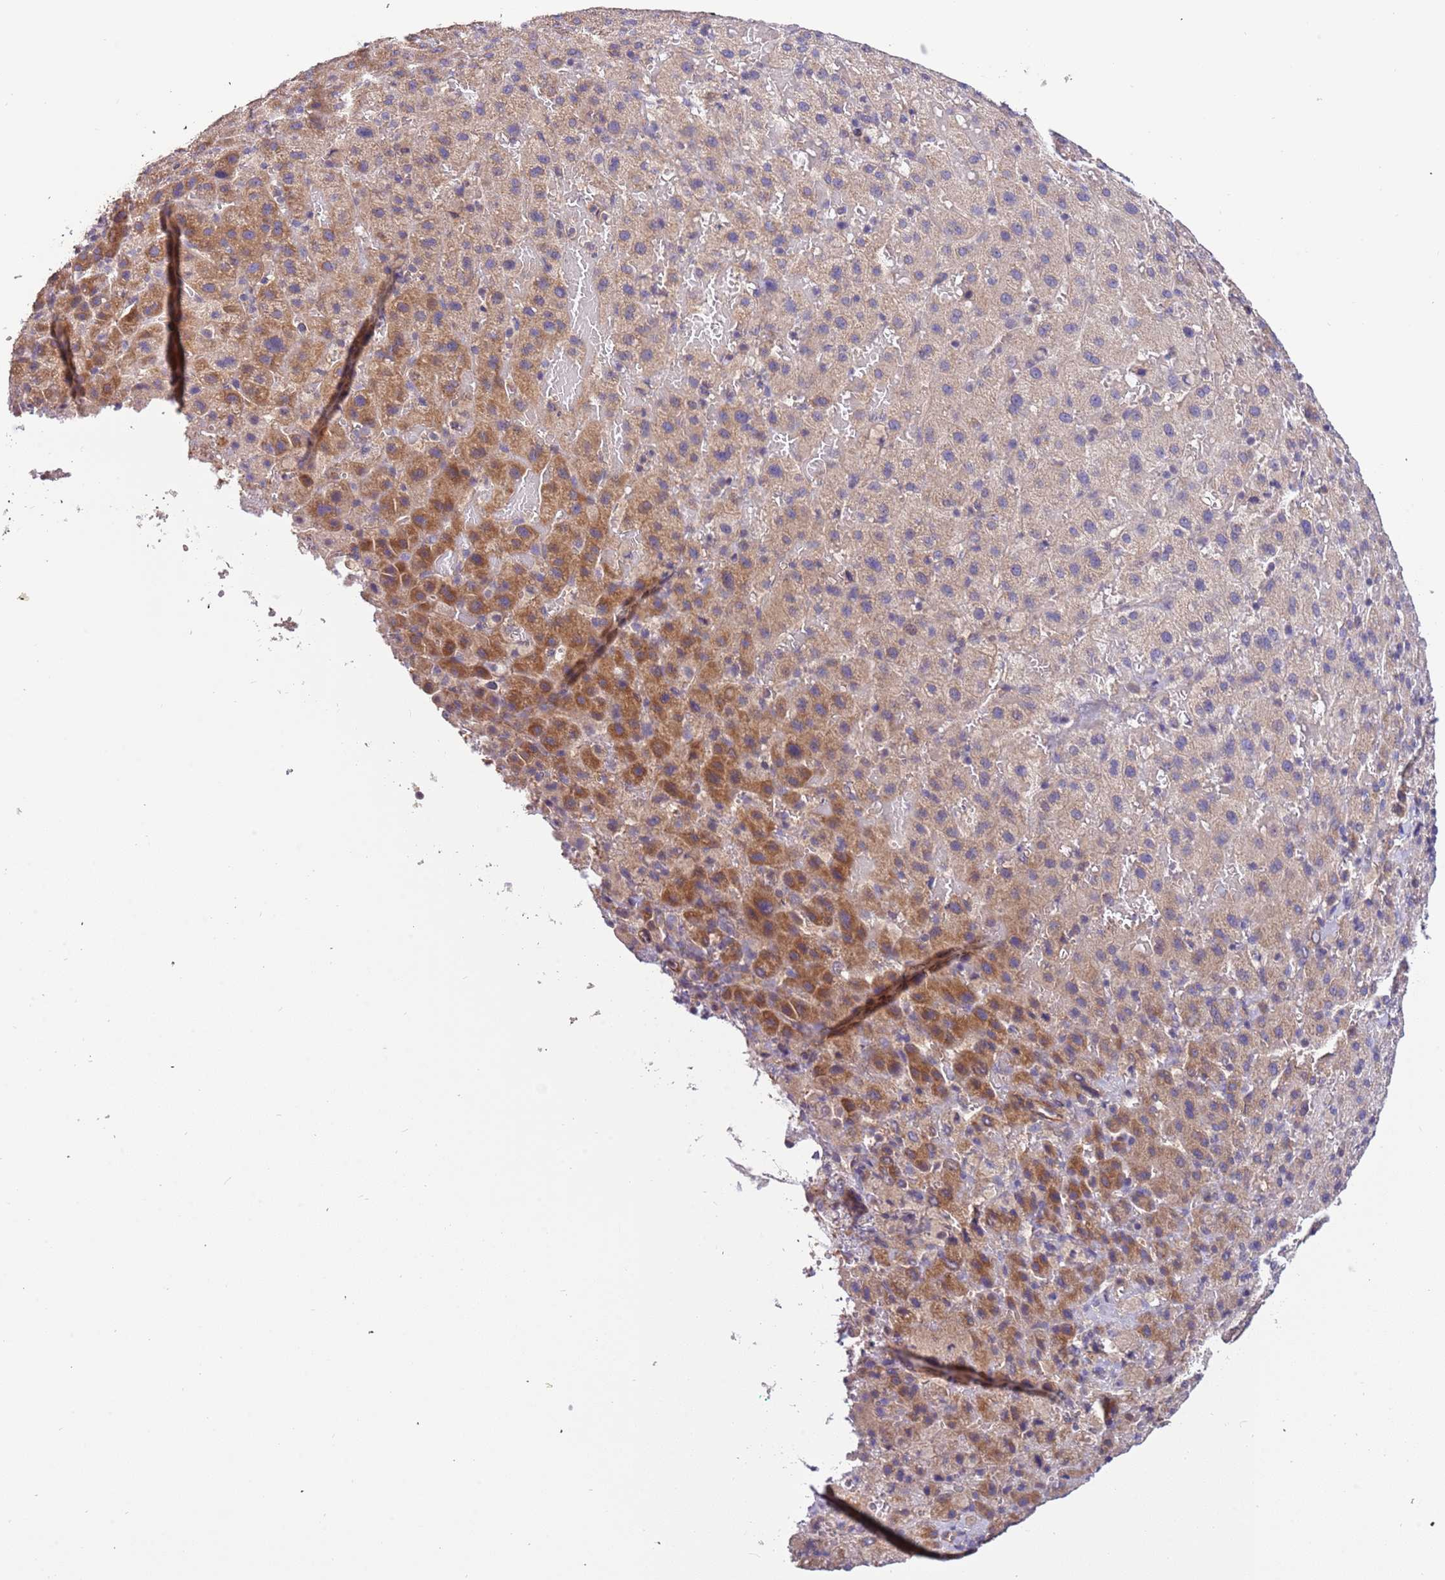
{"staining": {"intensity": "moderate", "quantity": "<25%", "location": "cytoplasmic/membranous"}, "tissue": "liver cancer", "cell_type": "Tumor cells", "image_type": "cancer", "snomed": [{"axis": "morphology", "description": "Carcinoma, Hepatocellular, NOS"}, {"axis": "topography", "description": "Liver"}], "caption": "Moderate cytoplasmic/membranous staining is identified in about <25% of tumor cells in liver cancer (hepatocellular carcinoma).", "gene": "LAMB4", "patient": {"sex": "female", "age": 58}}